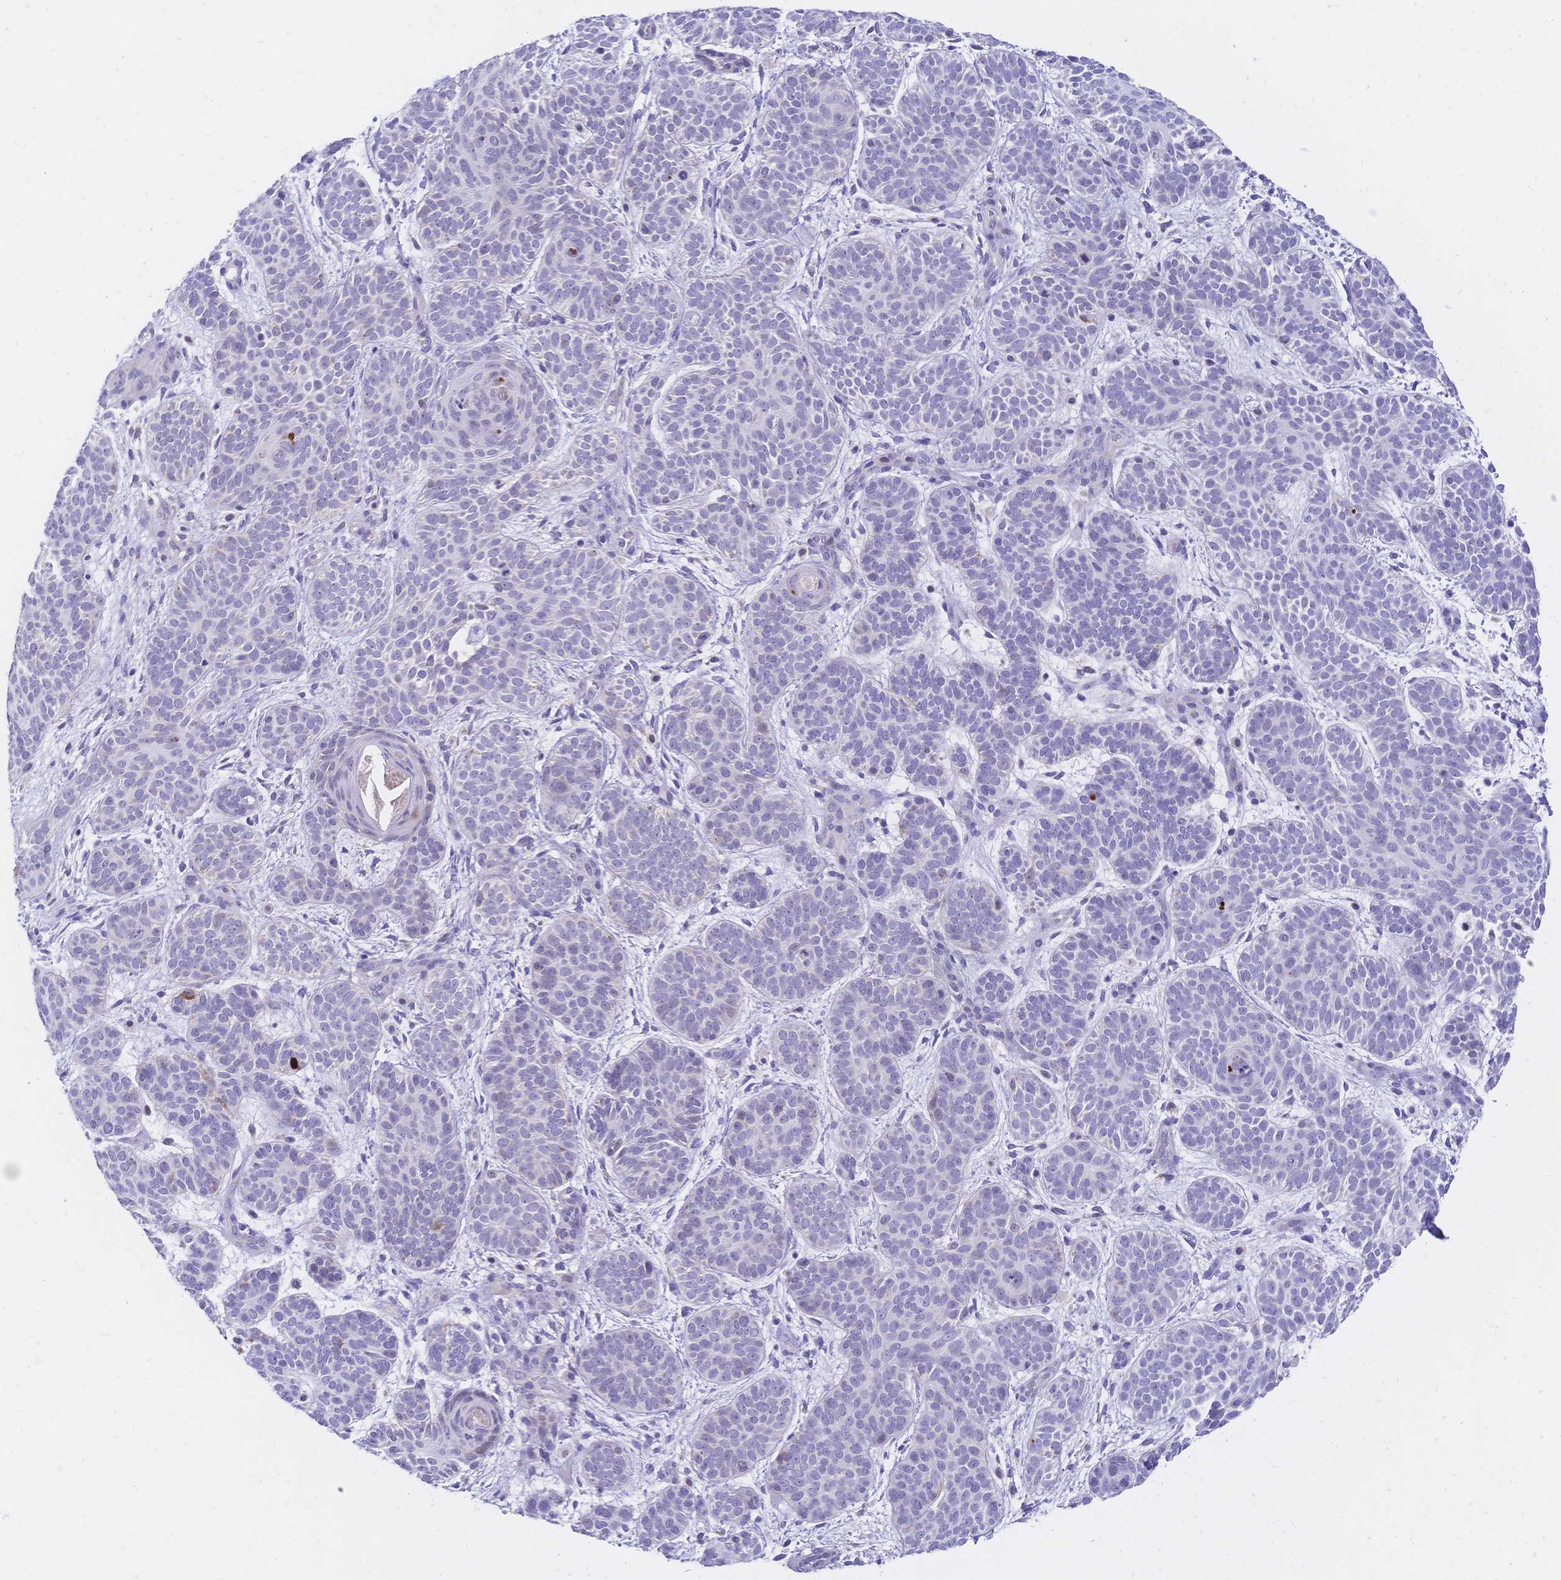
{"staining": {"intensity": "negative", "quantity": "none", "location": "none"}, "tissue": "skin cancer", "cell_type": "Tumor cells", "image_type": "cancer", "snomed": [{"axis": "morphology", "description": "Basal cell carcinoma"}, {"axis": "topography", "description": "Skin"}], "caption": "Histopathology image shows no protein expression in tumor cells of skin cancer (basal cell carcinoma) tissue.", "gene": "CLEC18B", "patient": {"sex": "female", "age": 82}}